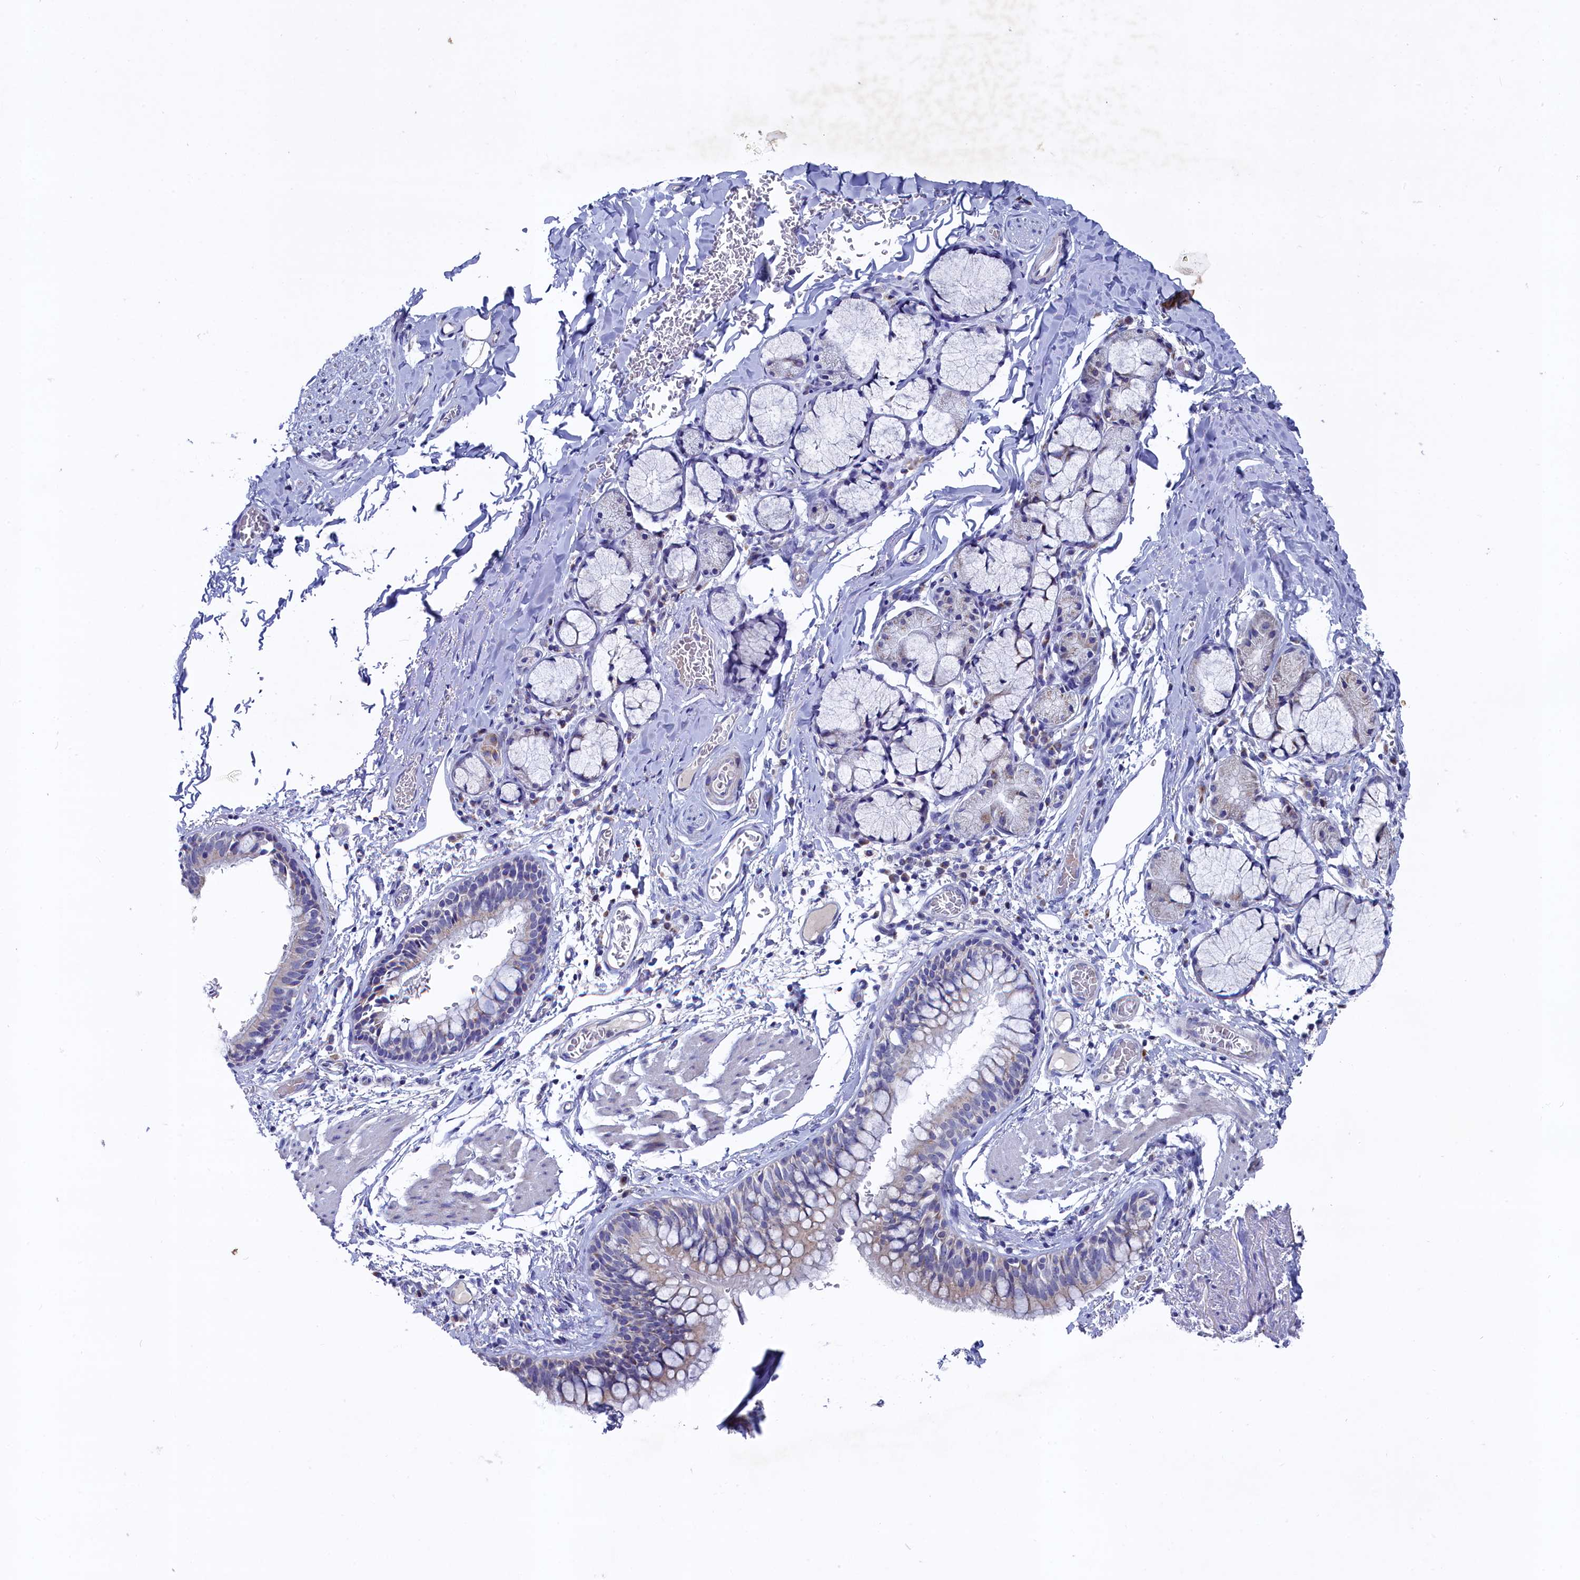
{"staining": {"intensity": "weak", "quantity": "<25%", "location": "cytoplasmic/membranous"}, "tissue": "bronchus", "cell_type": "Respiratory epithelial cells", "image_type": "normal", "snomed": [{"axis": "morphology", "description": "Normal tissue, NOS"}, {"axis": "topography", "description": "Cartilage tissue"}, {"axis": "topography", "description": "Bronchus"}], "caption": "An image of bronchus stained for a protein displays no brown staining in respiratory epithelial cells.", "gene": "GPR108", "patient": {"sex": "female", "age": 36}}